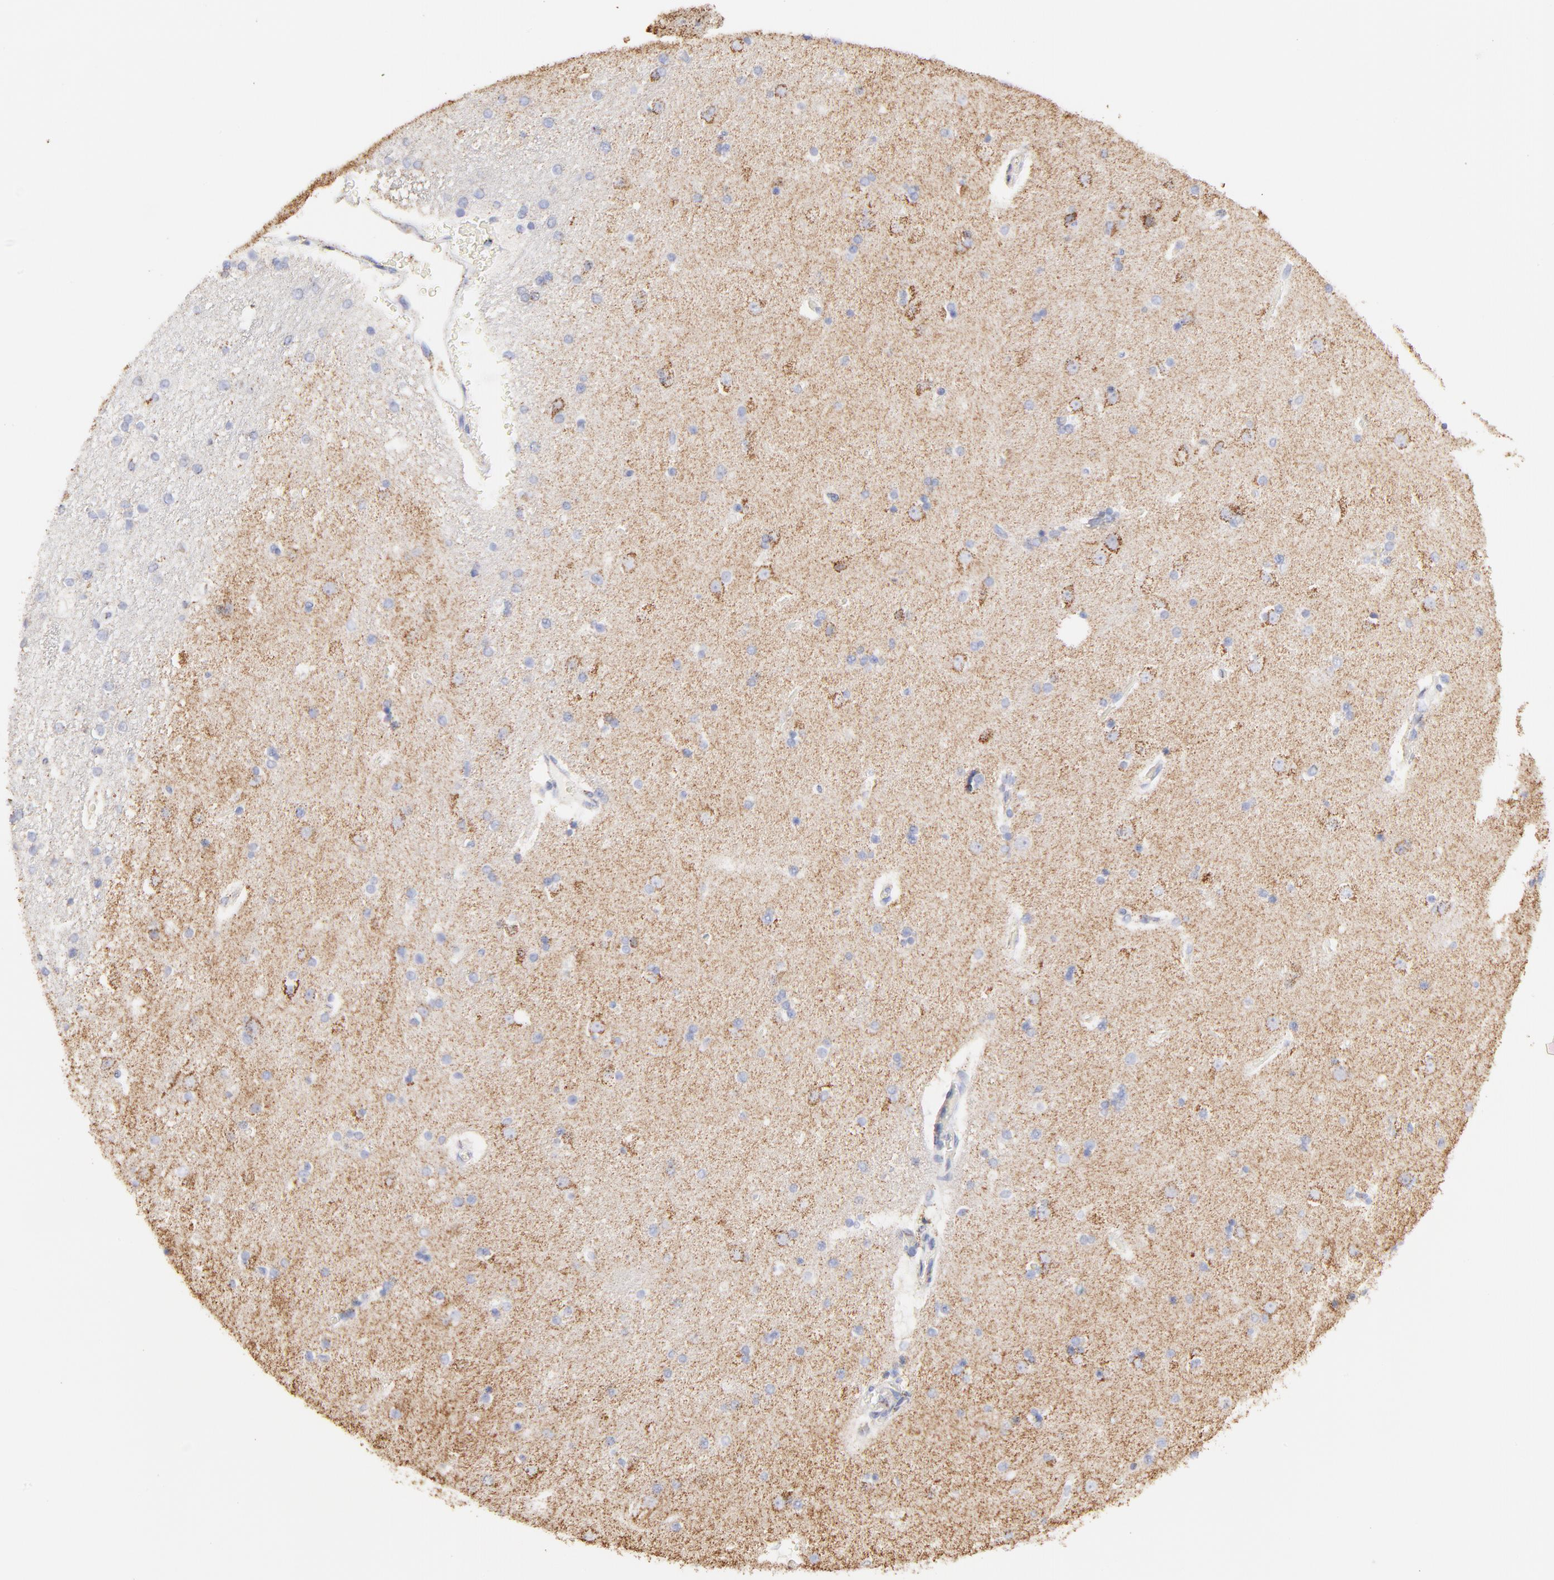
{"staining": {"intensity": "negative", "quantity": "none", "location": "none"}, "tissue": "caudate", "cell_type": "Glial cells", "image_type": "normal", "snomed": [{"axis": "morphology", "description": "Normal tissue, NOS"}, {"axis": "topography", "description": "Lateral ventricle wall"}], "caption": "This is an IHC image of unremarkable caudate. There is no positivity in glial cells.", "gene": "COX4I1", "patient": {"sex": "female", "age": 54}}